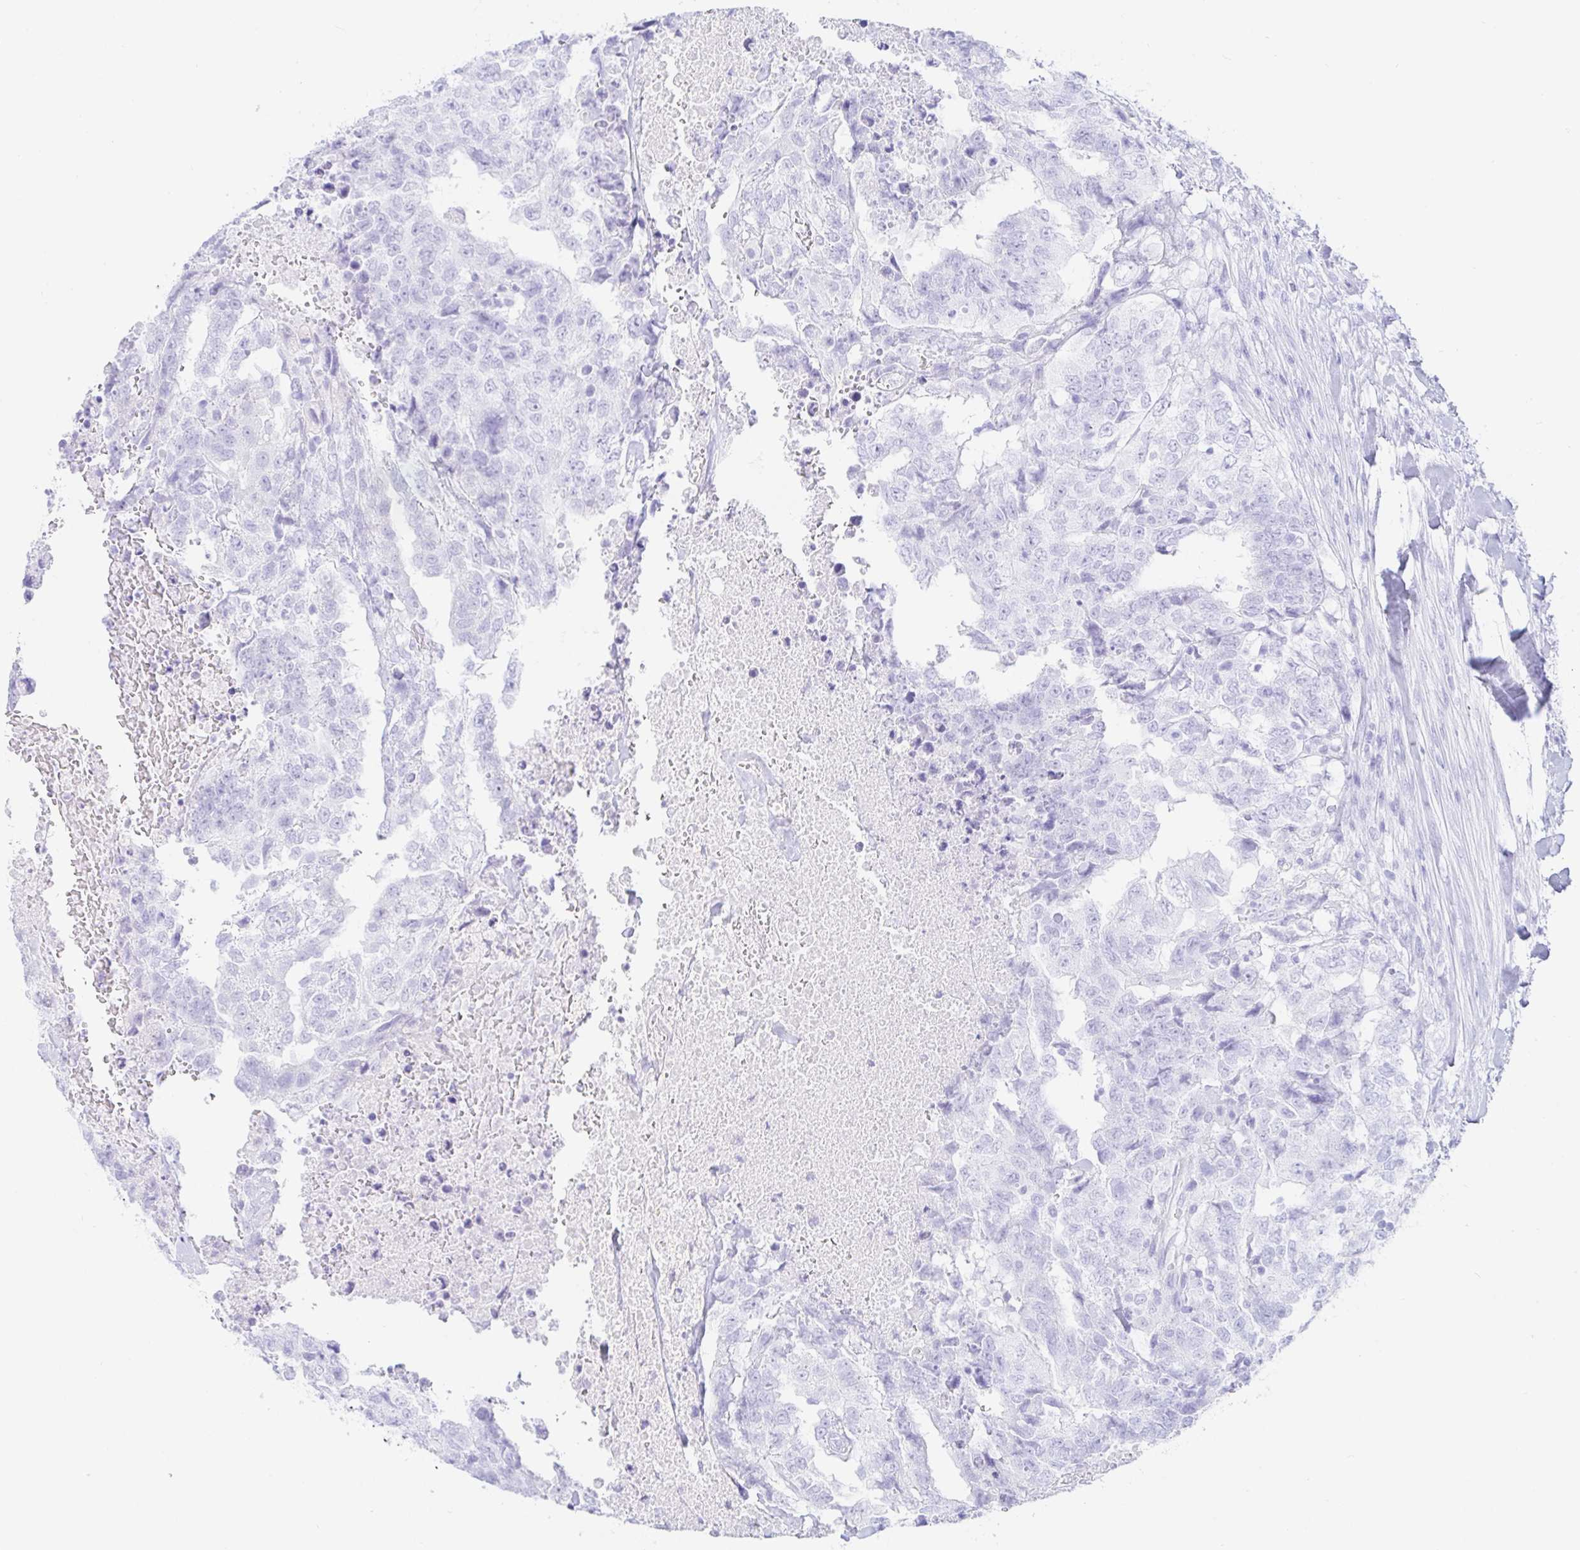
{"staining": {"intensity": "negative", "quantity": "none", "location": "none"}, "tissue": "testis cancer", "cell_type": "Tumor cells", "image_type": "cancer", "snomed": [{"axis": "morphology", "description": "Carcinoma, Embryonal, NOS"}, {"axis": "topography", "description": "Testis"}], "caption": "High magnification brightfield microscopy of testis cancer (embryonal carcinoma) stained with DAB (3,3'-diaminobenzidine) (brown) and counterstained with hematoxylin (blue): tumor cells show no significant positivity.", "gene": "PAX8", "patient": {"sex": "male", "age": 24}}